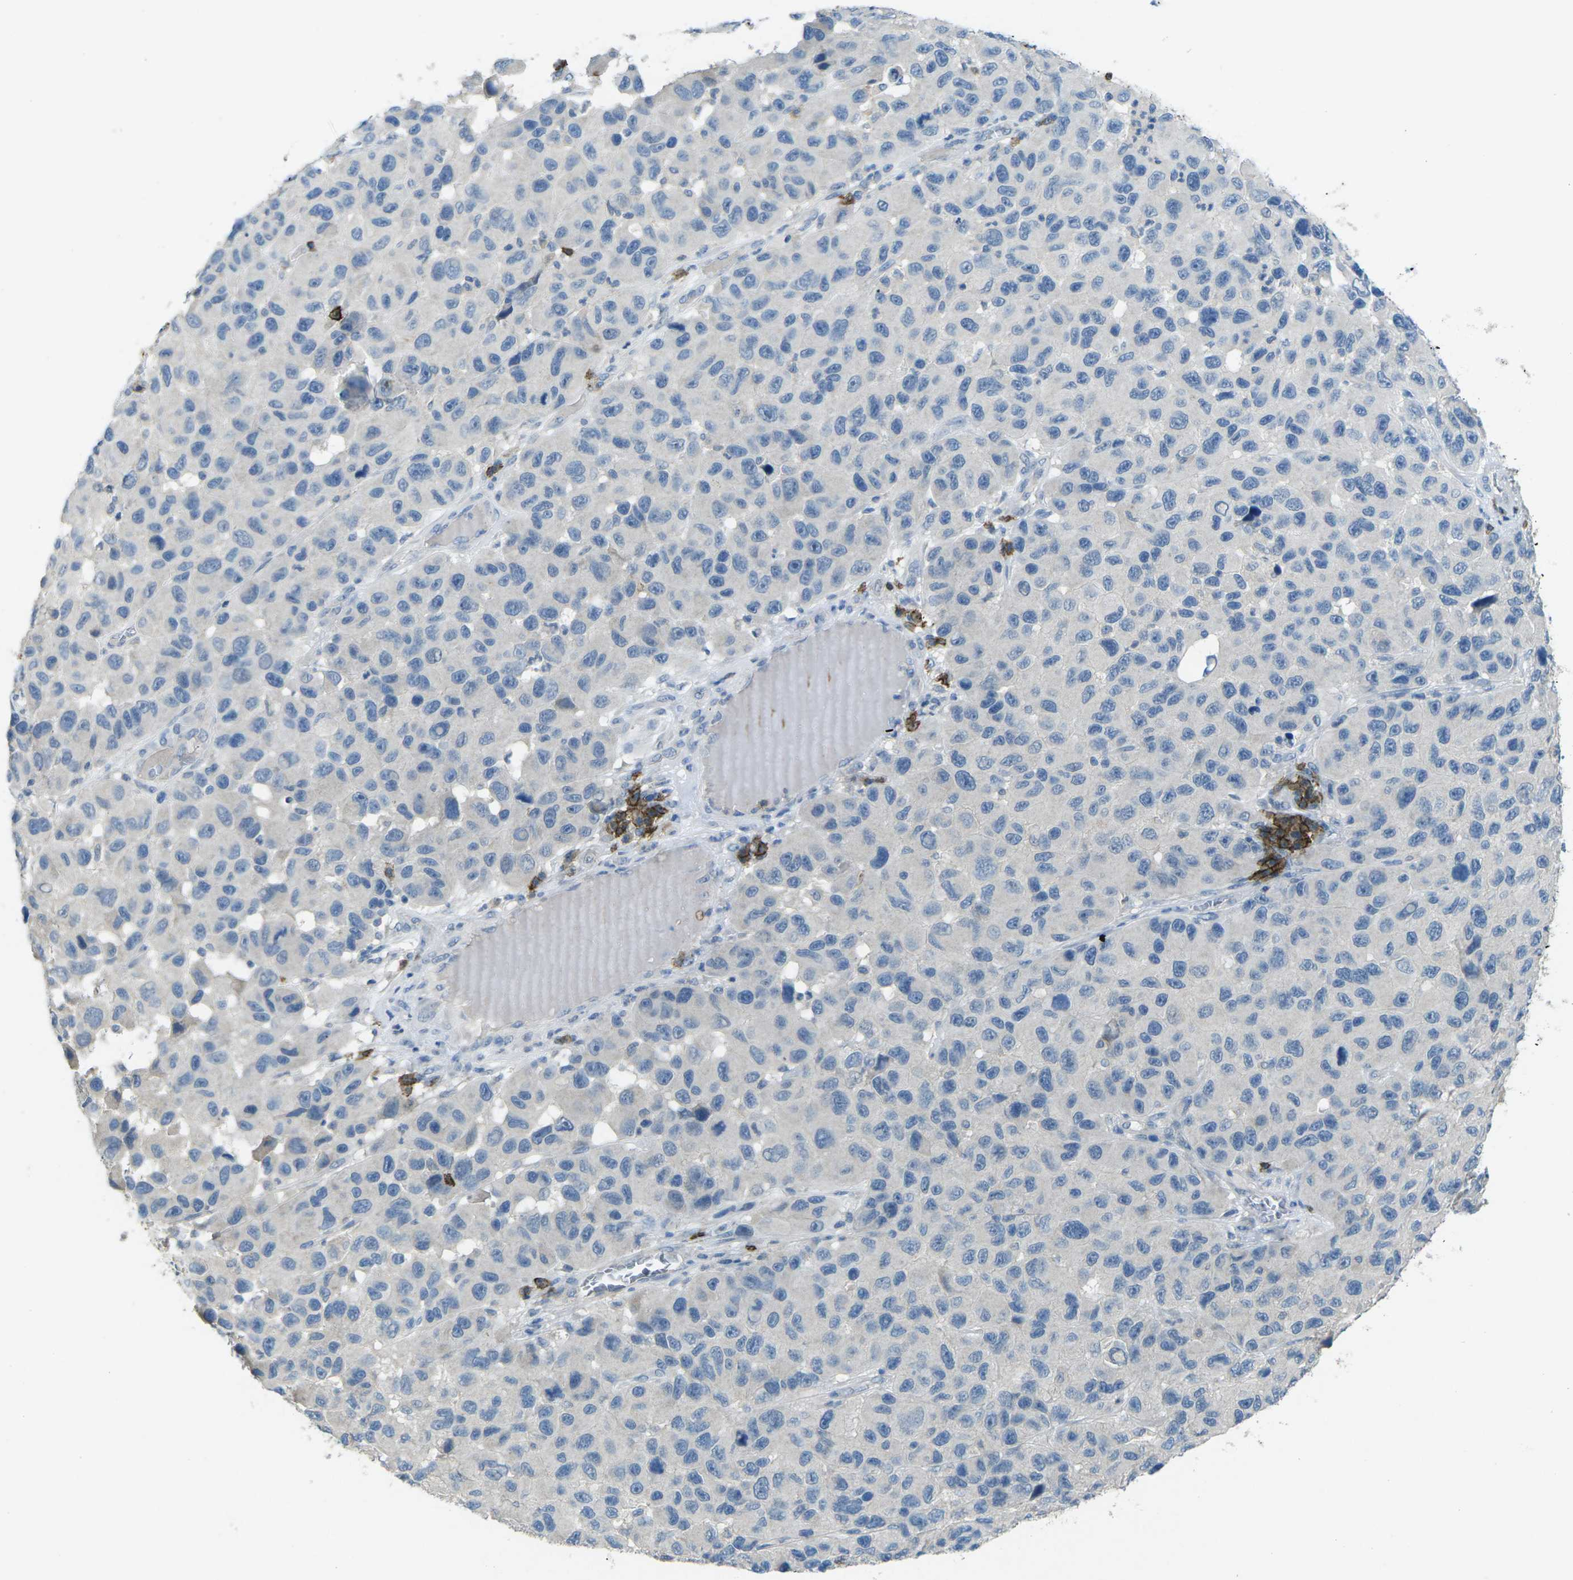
{"staining": {"intensity": "negative", "quantity": "none", "location": "none"}, "tissue": "melanoma", "cell_type": "Tumor cells", "image_type": "cancer", "snomed": [{"axis": "morphology", "description": "Malignant melanoma, NOS"}, {"axis": "topography", "description": "Skin"}], "caption": "High power microscopy micrograph of an immunohistochemistry histopathology image of malignant melanoma, revealing no significant staining in tumor cells.", "gene": "CD19", "patient": {"sex": "male", "age": 53}}